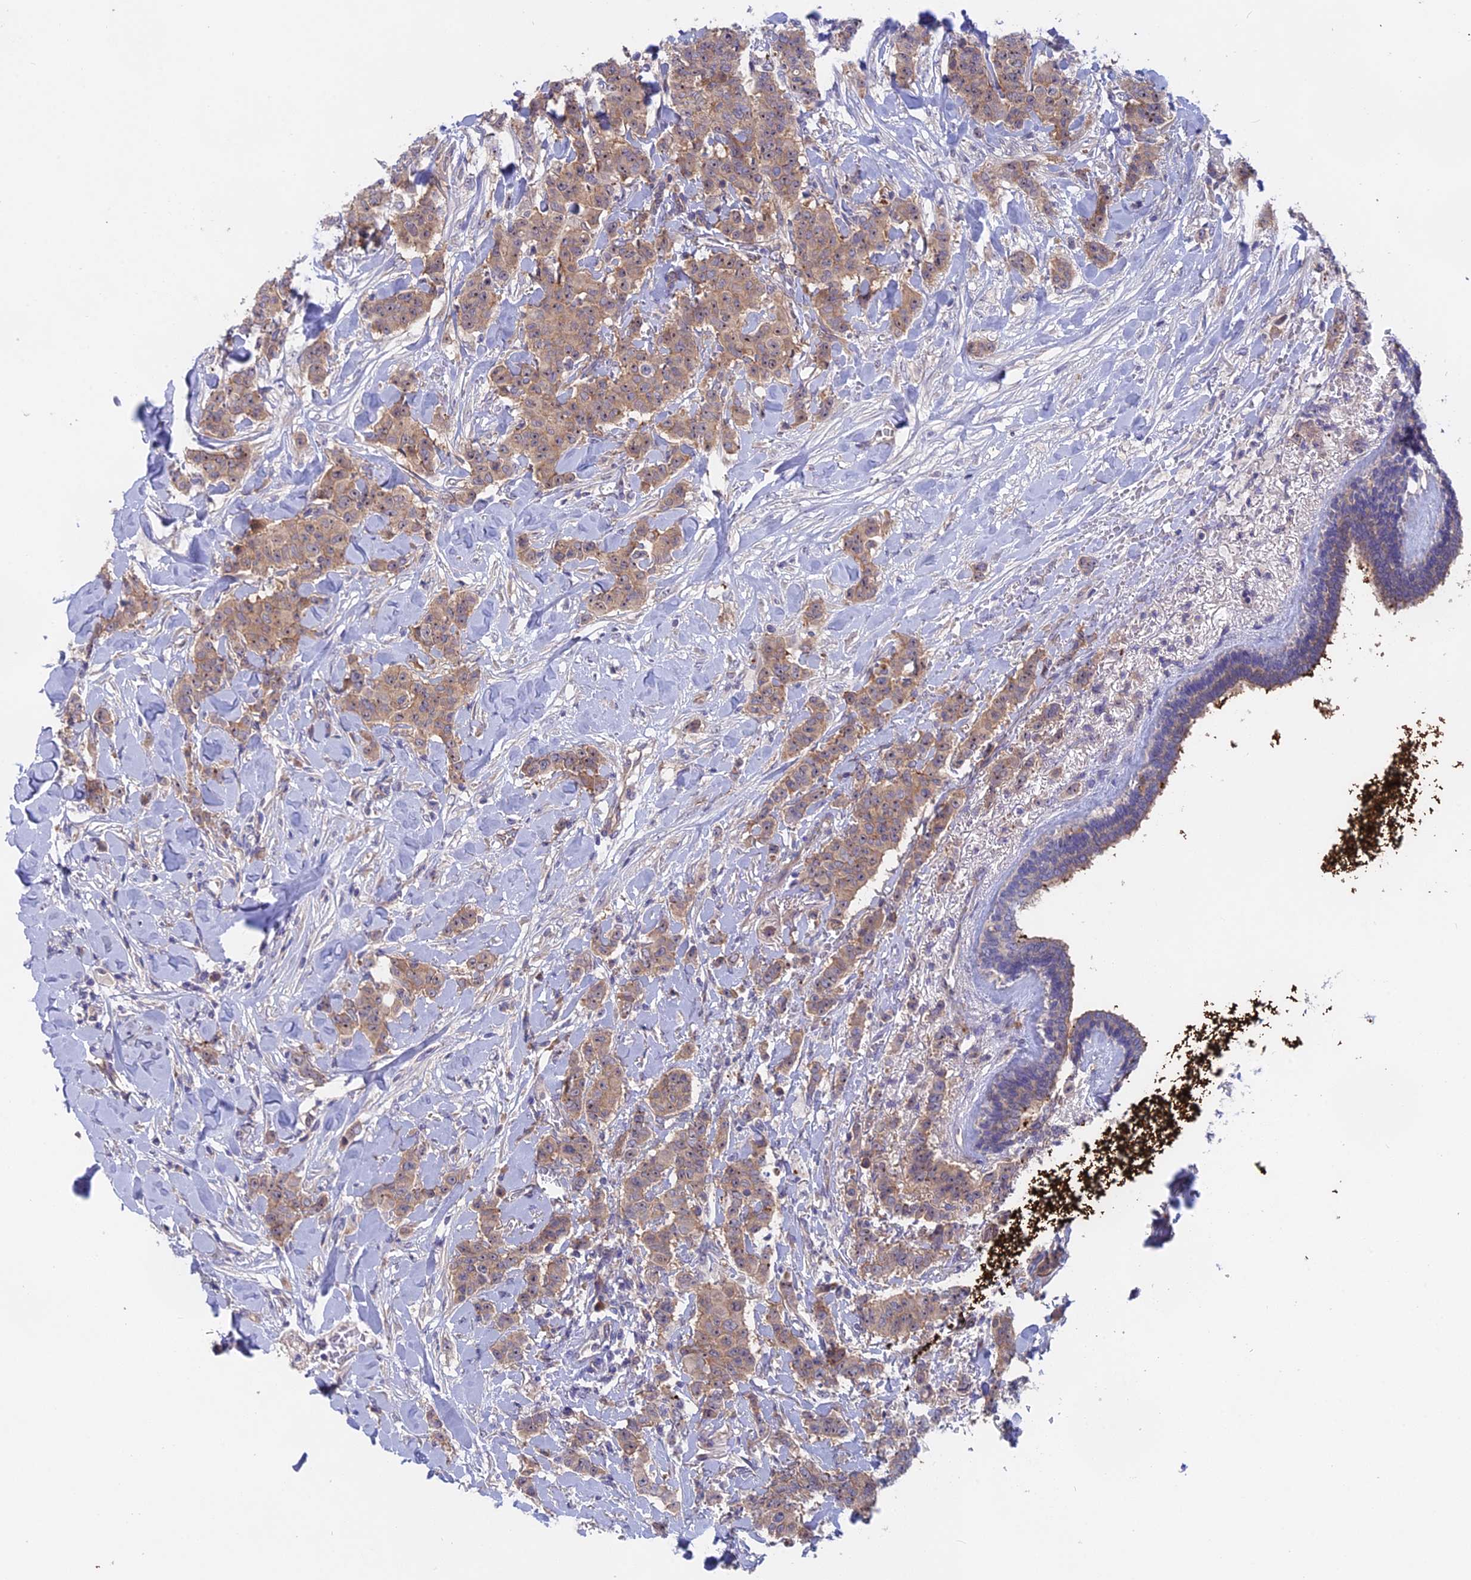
{"staining": {"intensity": "weak", "quantity": ">75%", "location": "cytoplasmic/membranous,nuclear"}, "tissue": "breast cancer", "cell_type": "Tumor cells", "image_type": "cancer", "snomed": [{"axis": "morphology", "description": "Duct carcinoma"}, {"axis": "topography", "description": "Breast"}], "caption": "This image displays invasive ductal carcinoma (breast) stained with immunohistochemistry (IHC) to label a protein in brown. The cytoplasmic/membranous and nuclear of tumor cells show weak positivity for the protein. Nuclei are counter-stained blue.", "gene": "TENT4B", "patient": {"sex": "female", "age": 40}}